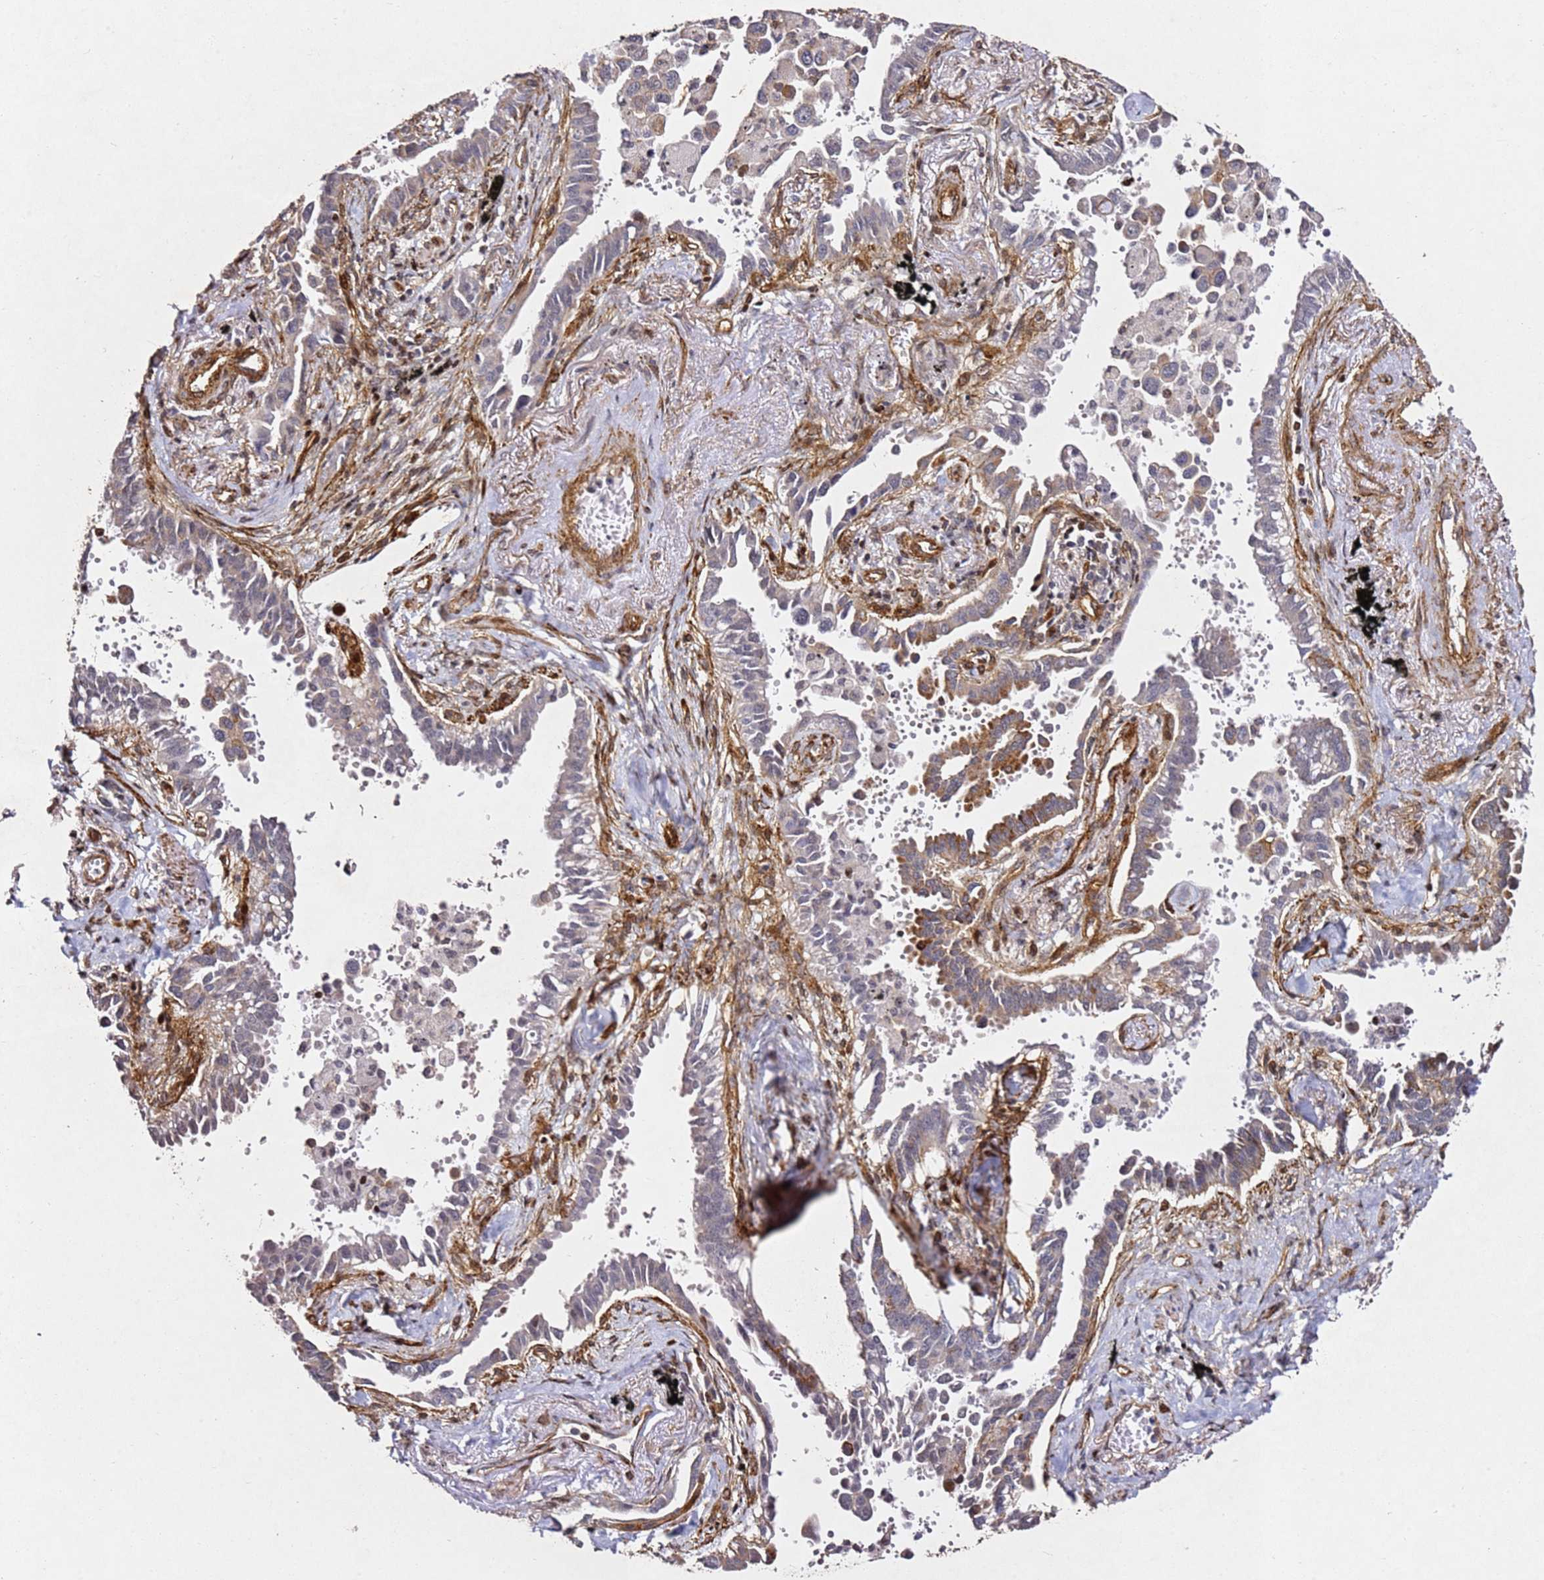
{"staining": {"intensity": "moderate", "quantity": "<25%", "location": "cytoplasmic/membranous"}, "tissue": "lung cancer", "cell_type": "Tumor cells", "image_type": "cancer", "snomed": [{"axis": "morphology", "description": "Adenocarcinoma, NOS"}, {"axis": "topography", "description": "Lung"}], "caption": "Immunohistochemistry photomicrograph of human lung cancer stained for a protein (brown), which demonstrates low levels of moderate cytoplasmic/membranous staining in approximately <25% of tumor cells.", "gene": "ZNF296", "patient": {"sex": "male", "age": 67}}